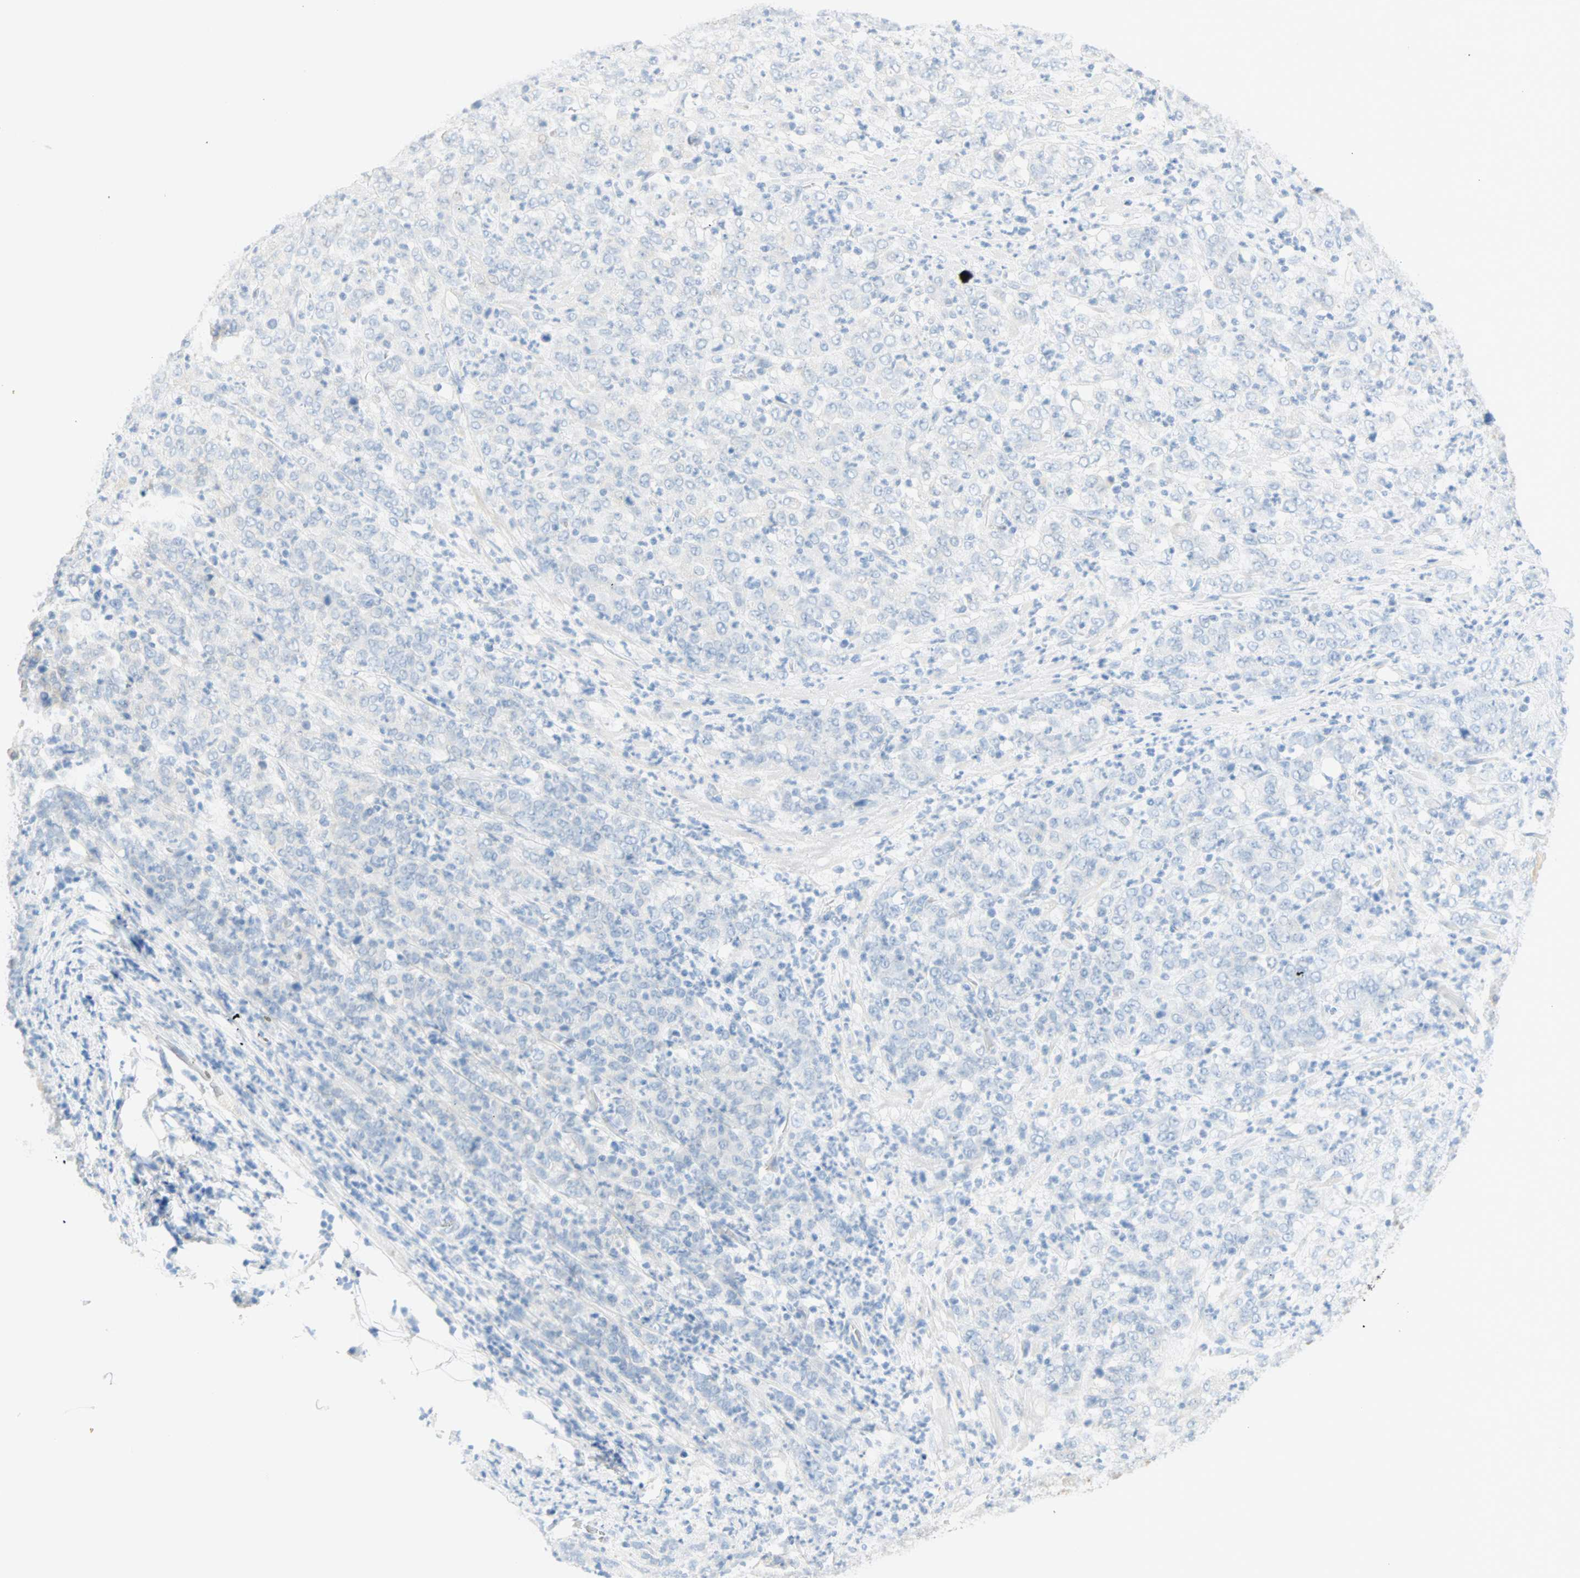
{"staining": {"intensity": "negative", "quantity": "none", "location": "none"}, "tissue": "stomach cancer", "cell_type": "Tumor cells", "image_type": "cancer", "snomed": [{"axis": "morphology", "description": "Adenocarcinoma, NOS"}, {"axis": "topography", "description": "Stomach, lower"}], "caption": "An image of human stomach adenocarcinoma is negative for staining in tumor cells.", "gene": "SELENBP1", "patient": {"sex": "female", "age": 71}}